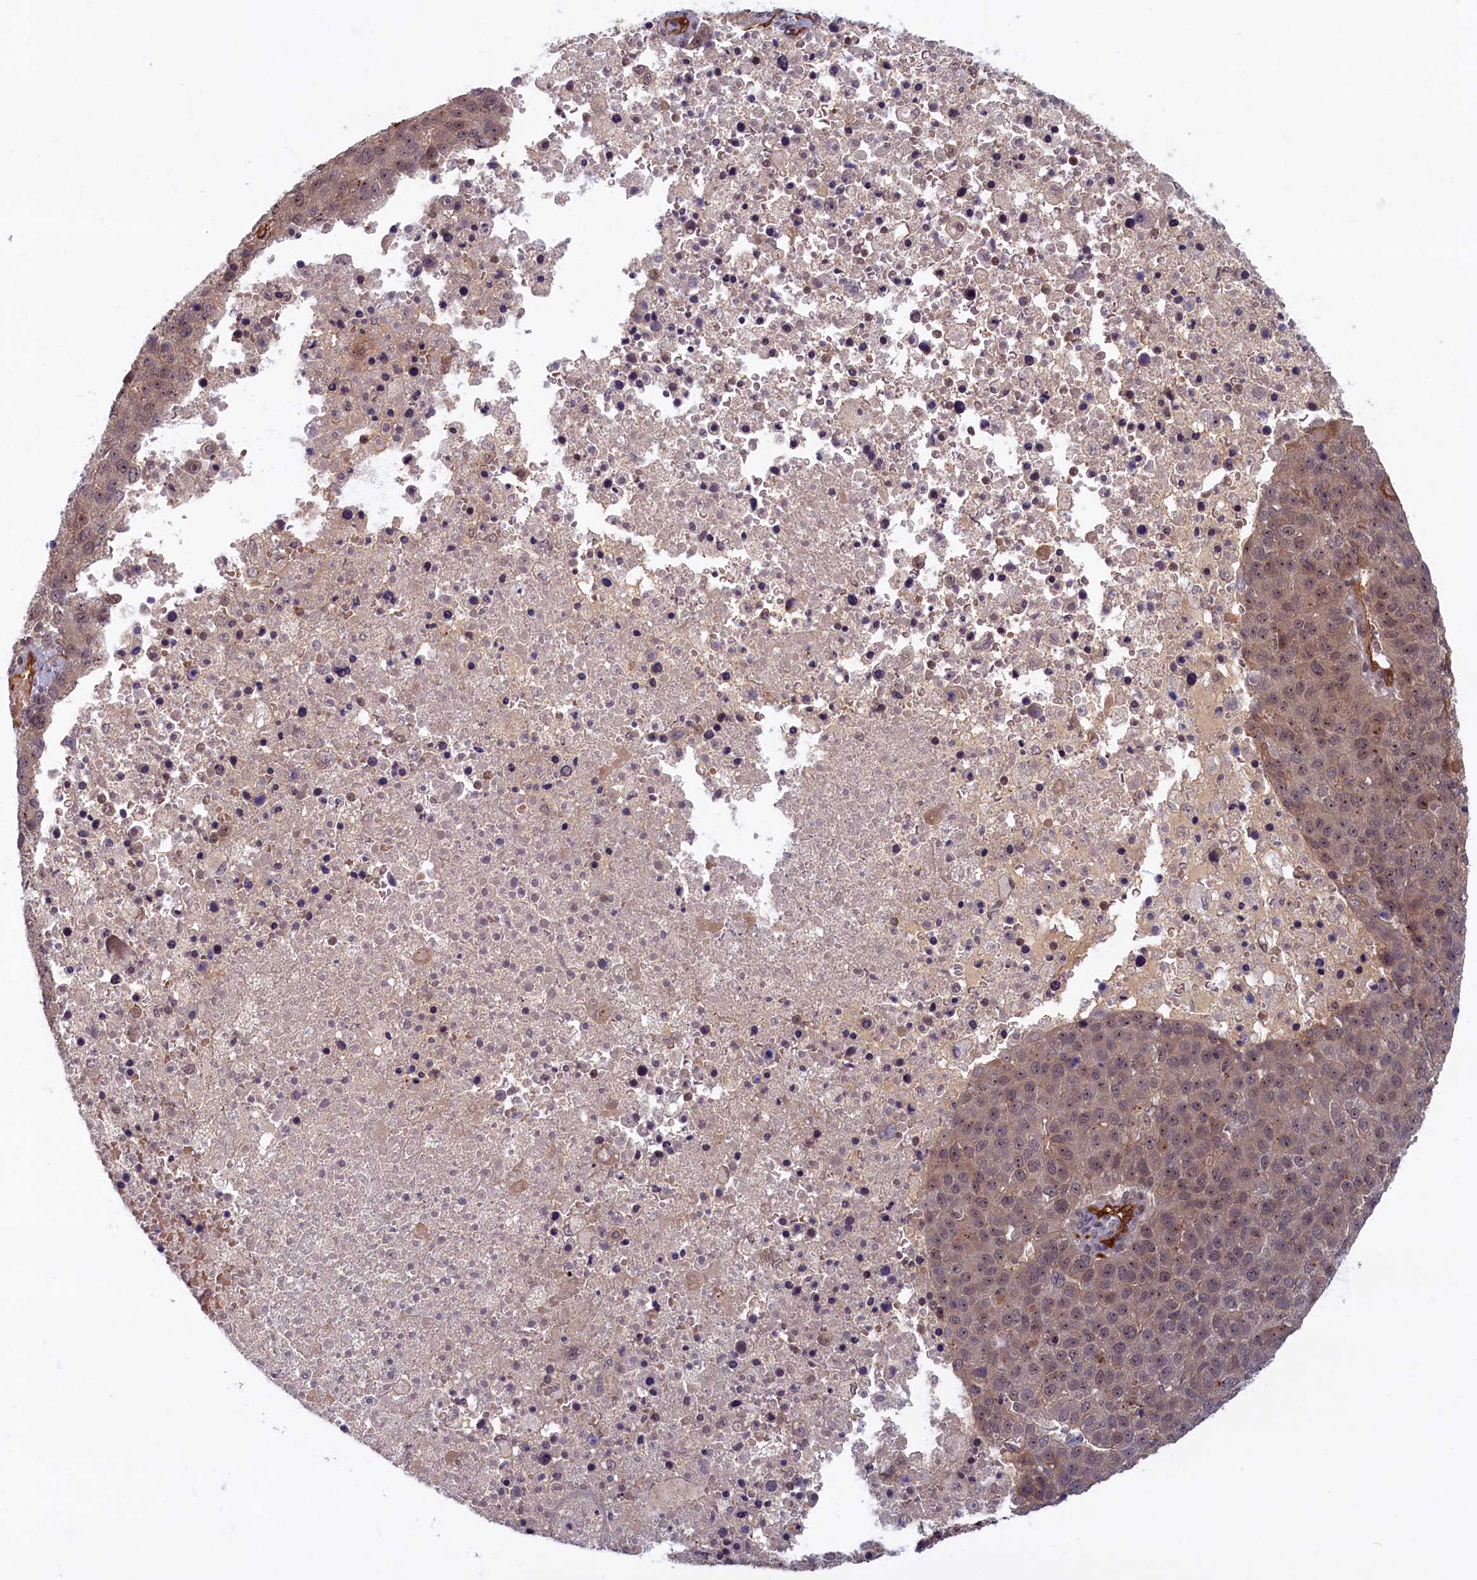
{"staining": {"intensity": "weak", "quantity": ">75%", "location": "cytoplasmic/membranous"}, "tissue": "pancreatic cancer", "cell_type": "Tumor cells", "image_type": "cancer", "snomed": [{"axis": "morphology", "description": "Adenocarcinoma, NOS"}, {"axis": "topography", "description": "Pancreas"}], "caption": "Protein staining shows weak cytoplasmic/membranous positivity in approximately >75% of tumor cells in pancreatic cancer (adenocarcinoma).", "gene": "SNRK", "patient": {"sex": "female", "age": 61}}